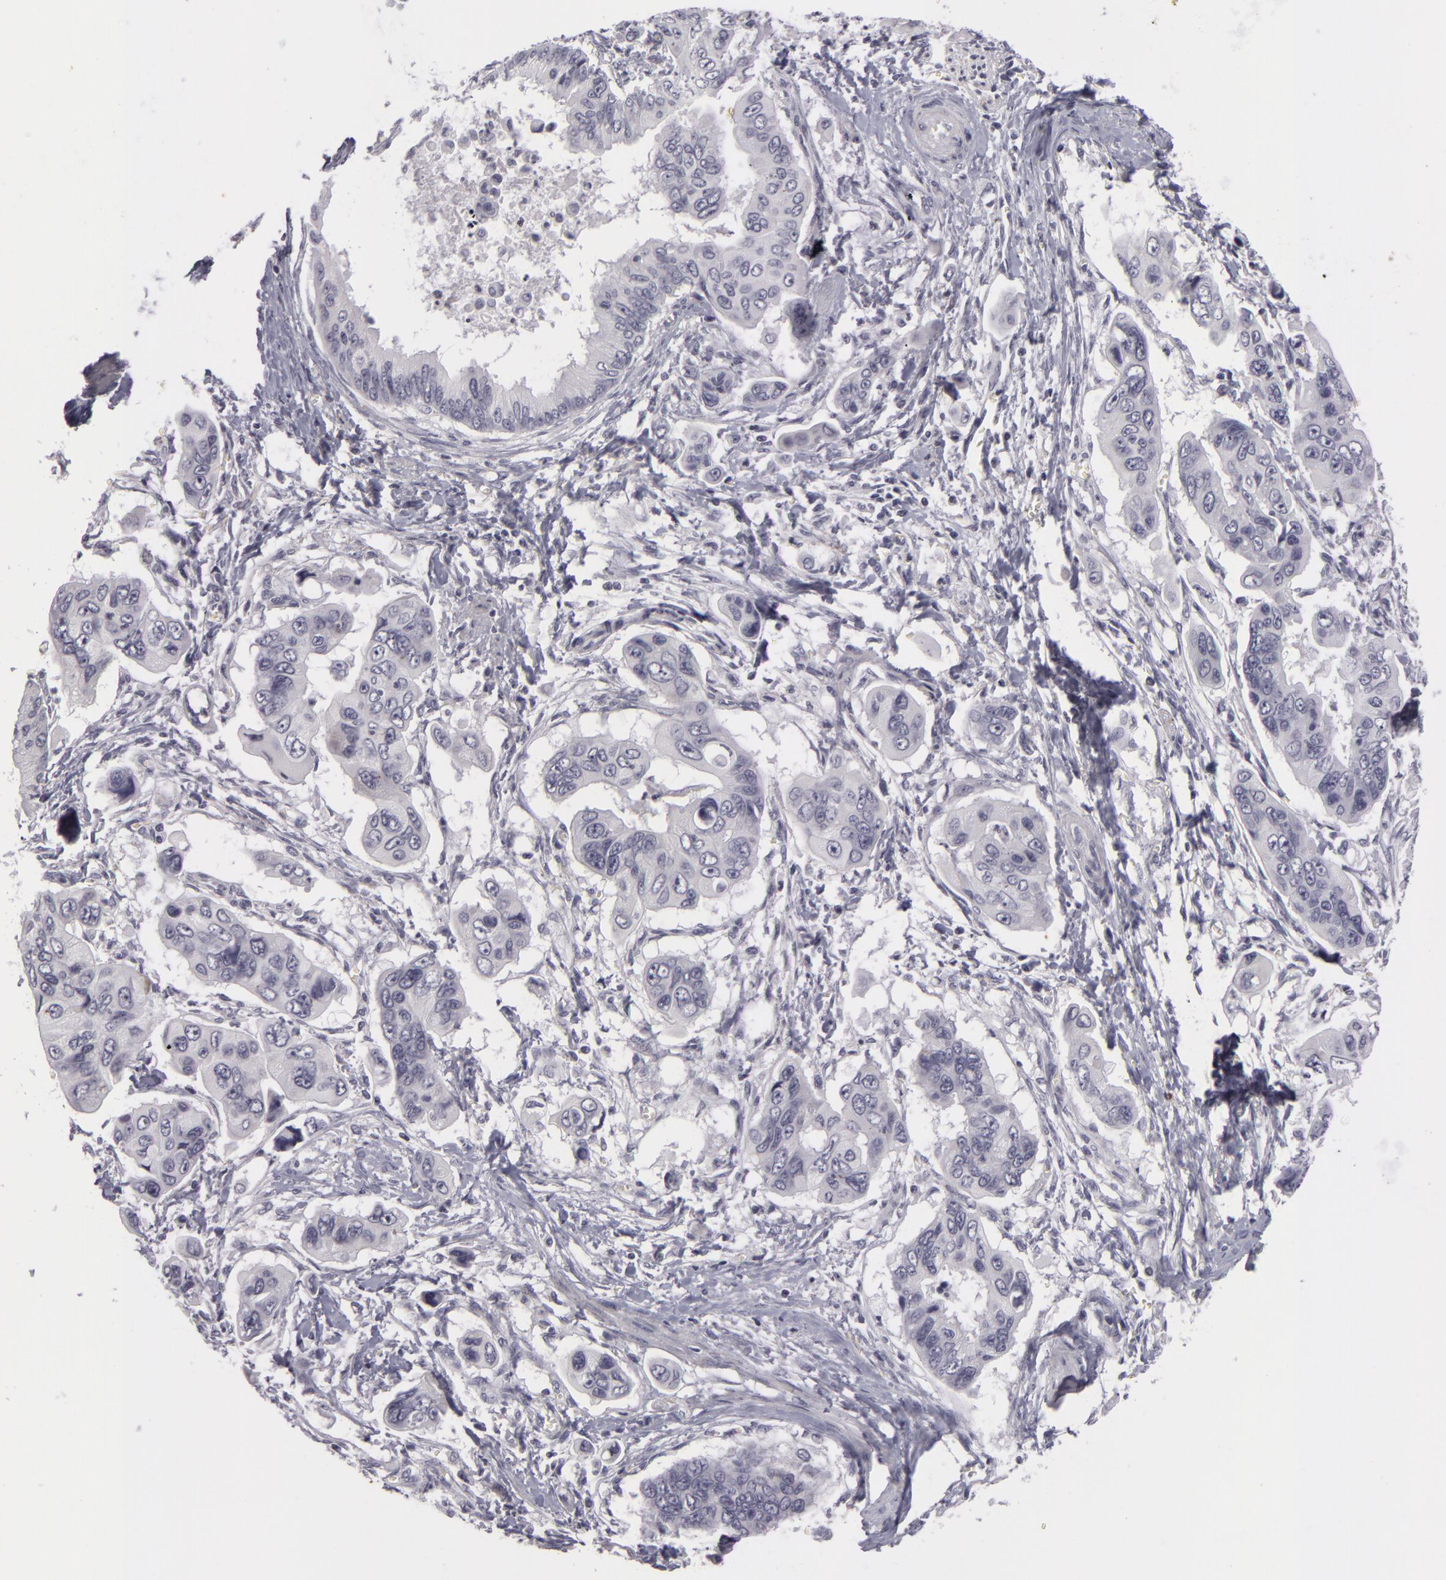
{"staining": {"intensity": "negative", "quantity": "none", "location": "none"}, "tissue": "stomach cancer", "cell_type": "Tumor cells", "image_type": "cancer", "snomed": [{"axis": "morphology", "description": "Adenocarcinoma, NOS"}, {"axis": "topography", "description": "Stomach, upper"}], "caption": "The immunohistochemistry (IHC) image has no significant staining in tumor cells of stomach adenocarcinoma tissue.", "gene": "NLGN4X", "patient": {"sex": "male", "age": 80}}